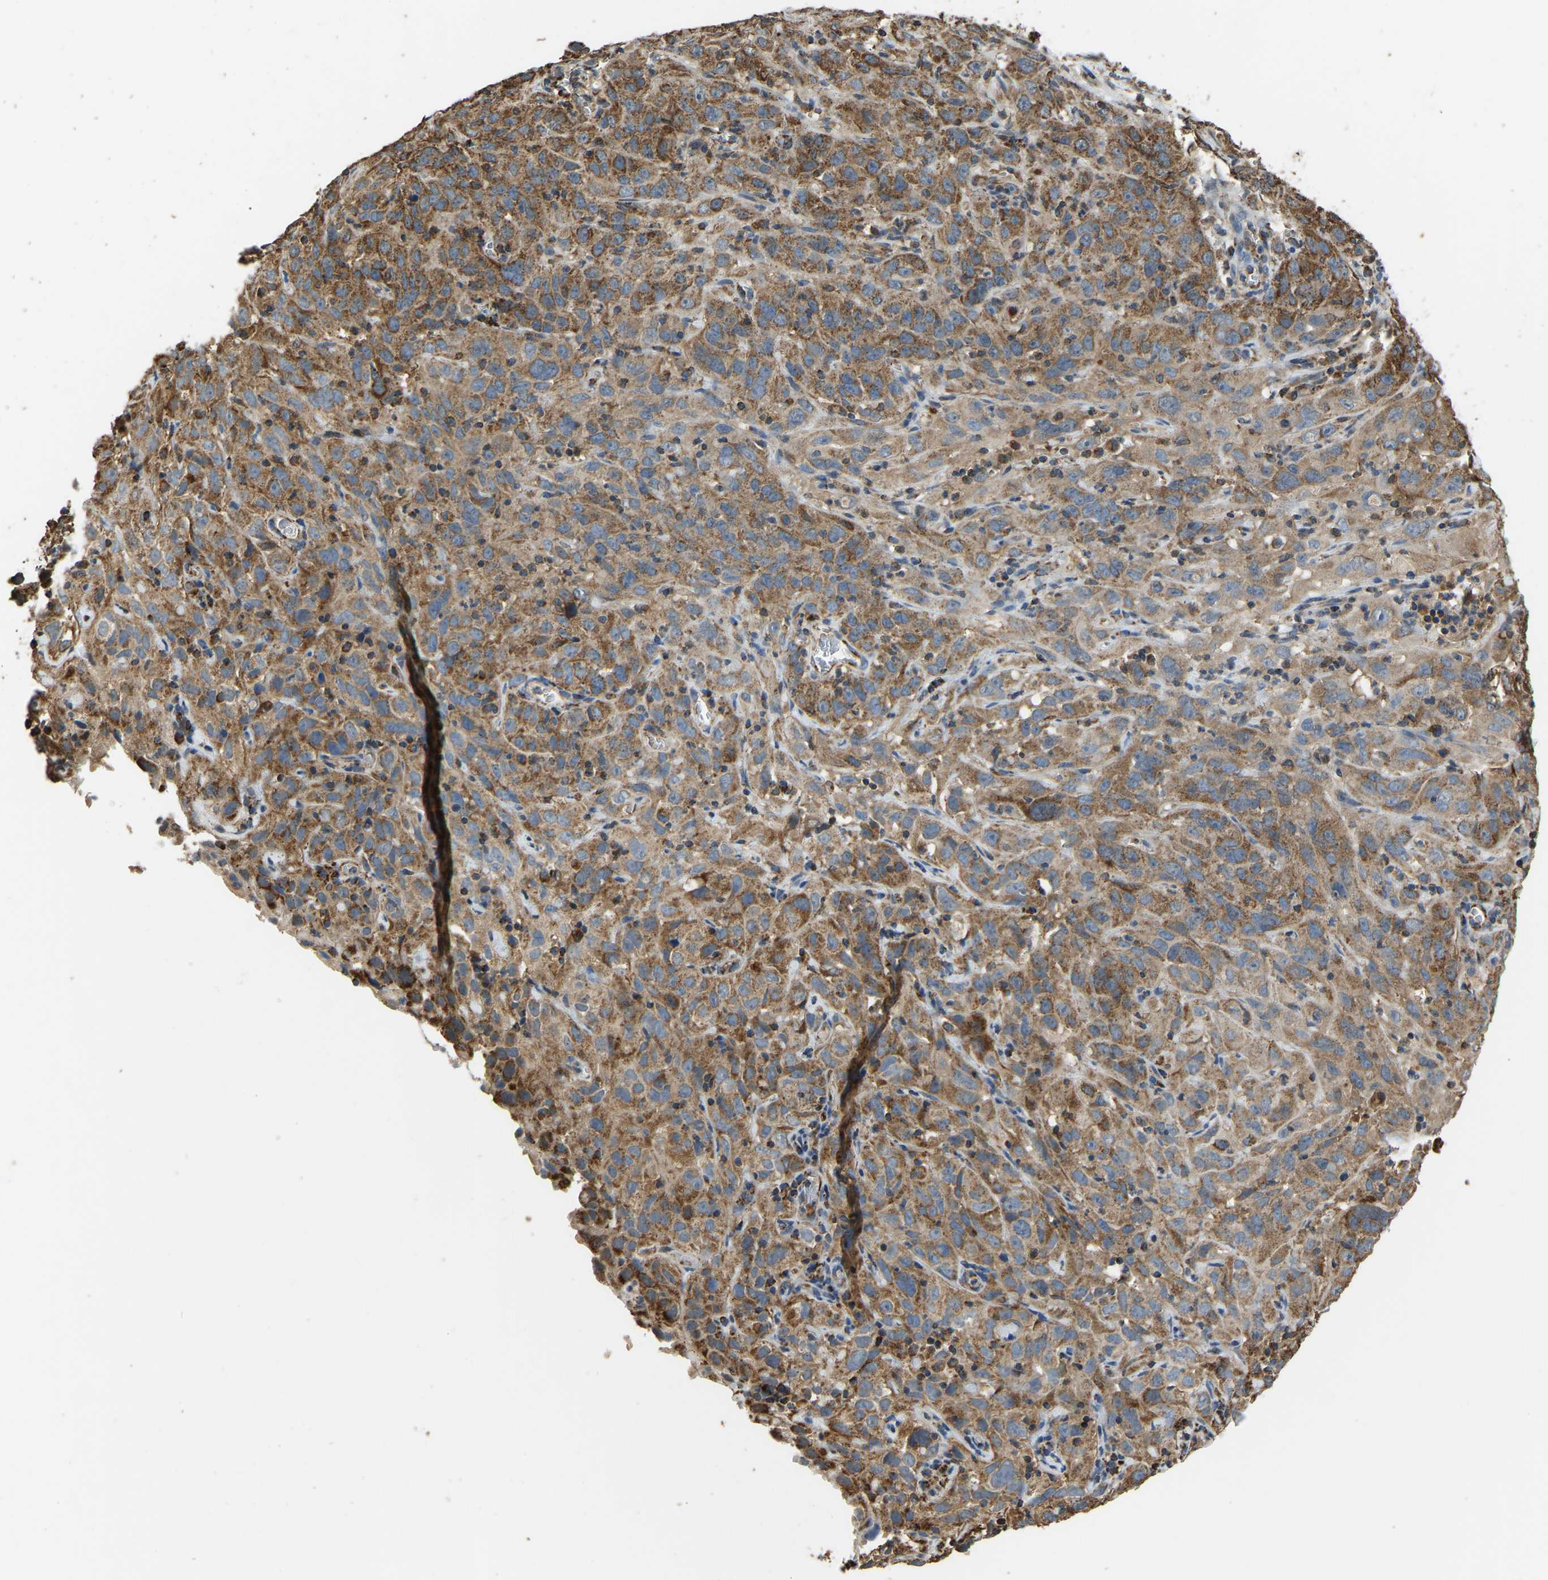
{"staining": {"intensity": "moderate", "quantity": ">75%", "location": "cytoplasmic/membranous"}, "tissue": "cervical cancer", "cell_type": "Tumor cells", "image_type": "cancer", "snomed": [{"axis": "morphology", "description": "Squamous cell carcinoma, NOS"}, {"axis": "topography", "description": "Cervix"}], "caption": "A micrograph showing moderate cytoplasmic/membranous positivity in about >75% of tumor cells in cervical squamous cell carcinoma, as visualized by brown immunohistochemical staining.", "gene": "TUFM", "patient": {"sex": "female", "age": 32}}